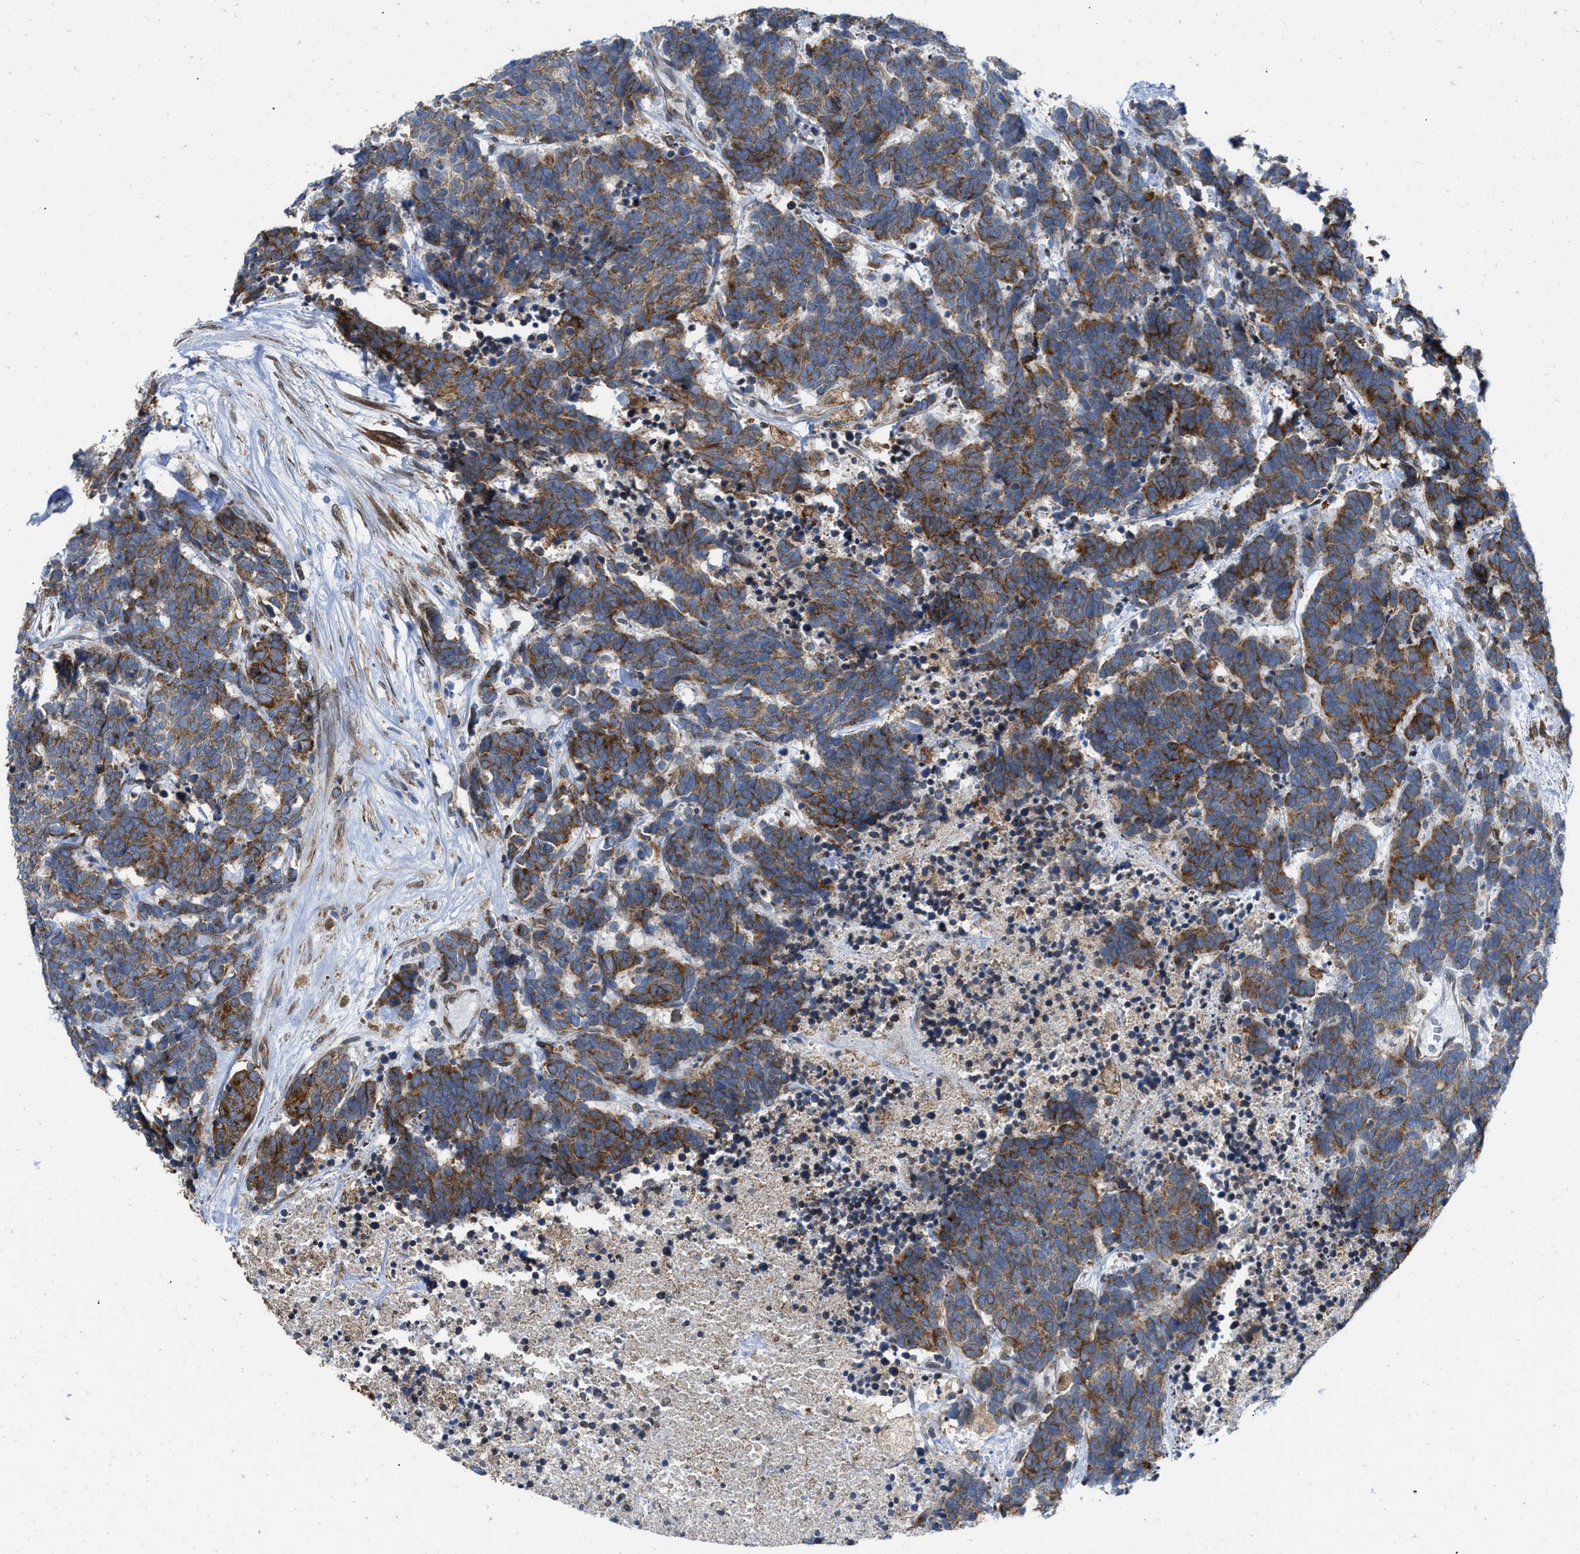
{"staining": {"intensity": "moderate", "quantity": ">75%", "location": "cytoplasmic/membranous"}, "tissue": "carcinoid", "cell_type": "Tumor cells", "image_type": "cancer", "snomed": [{"axis": "morphology", "description": "Carcinoma, NOS"}, {"axis": "morphology", "description": "Carcinoid, malignant, NOS"}, {"axis": "topography", "description": "Urinary bladder"}], "caption": "This is a histology image of immunohistochemistry staining of carcinoma, which shows moderate staining in the cytoplasmic/membranous of tumor cells.", "gene": "ERLIN2", "patient": {"sex": "male", "age": 57}}